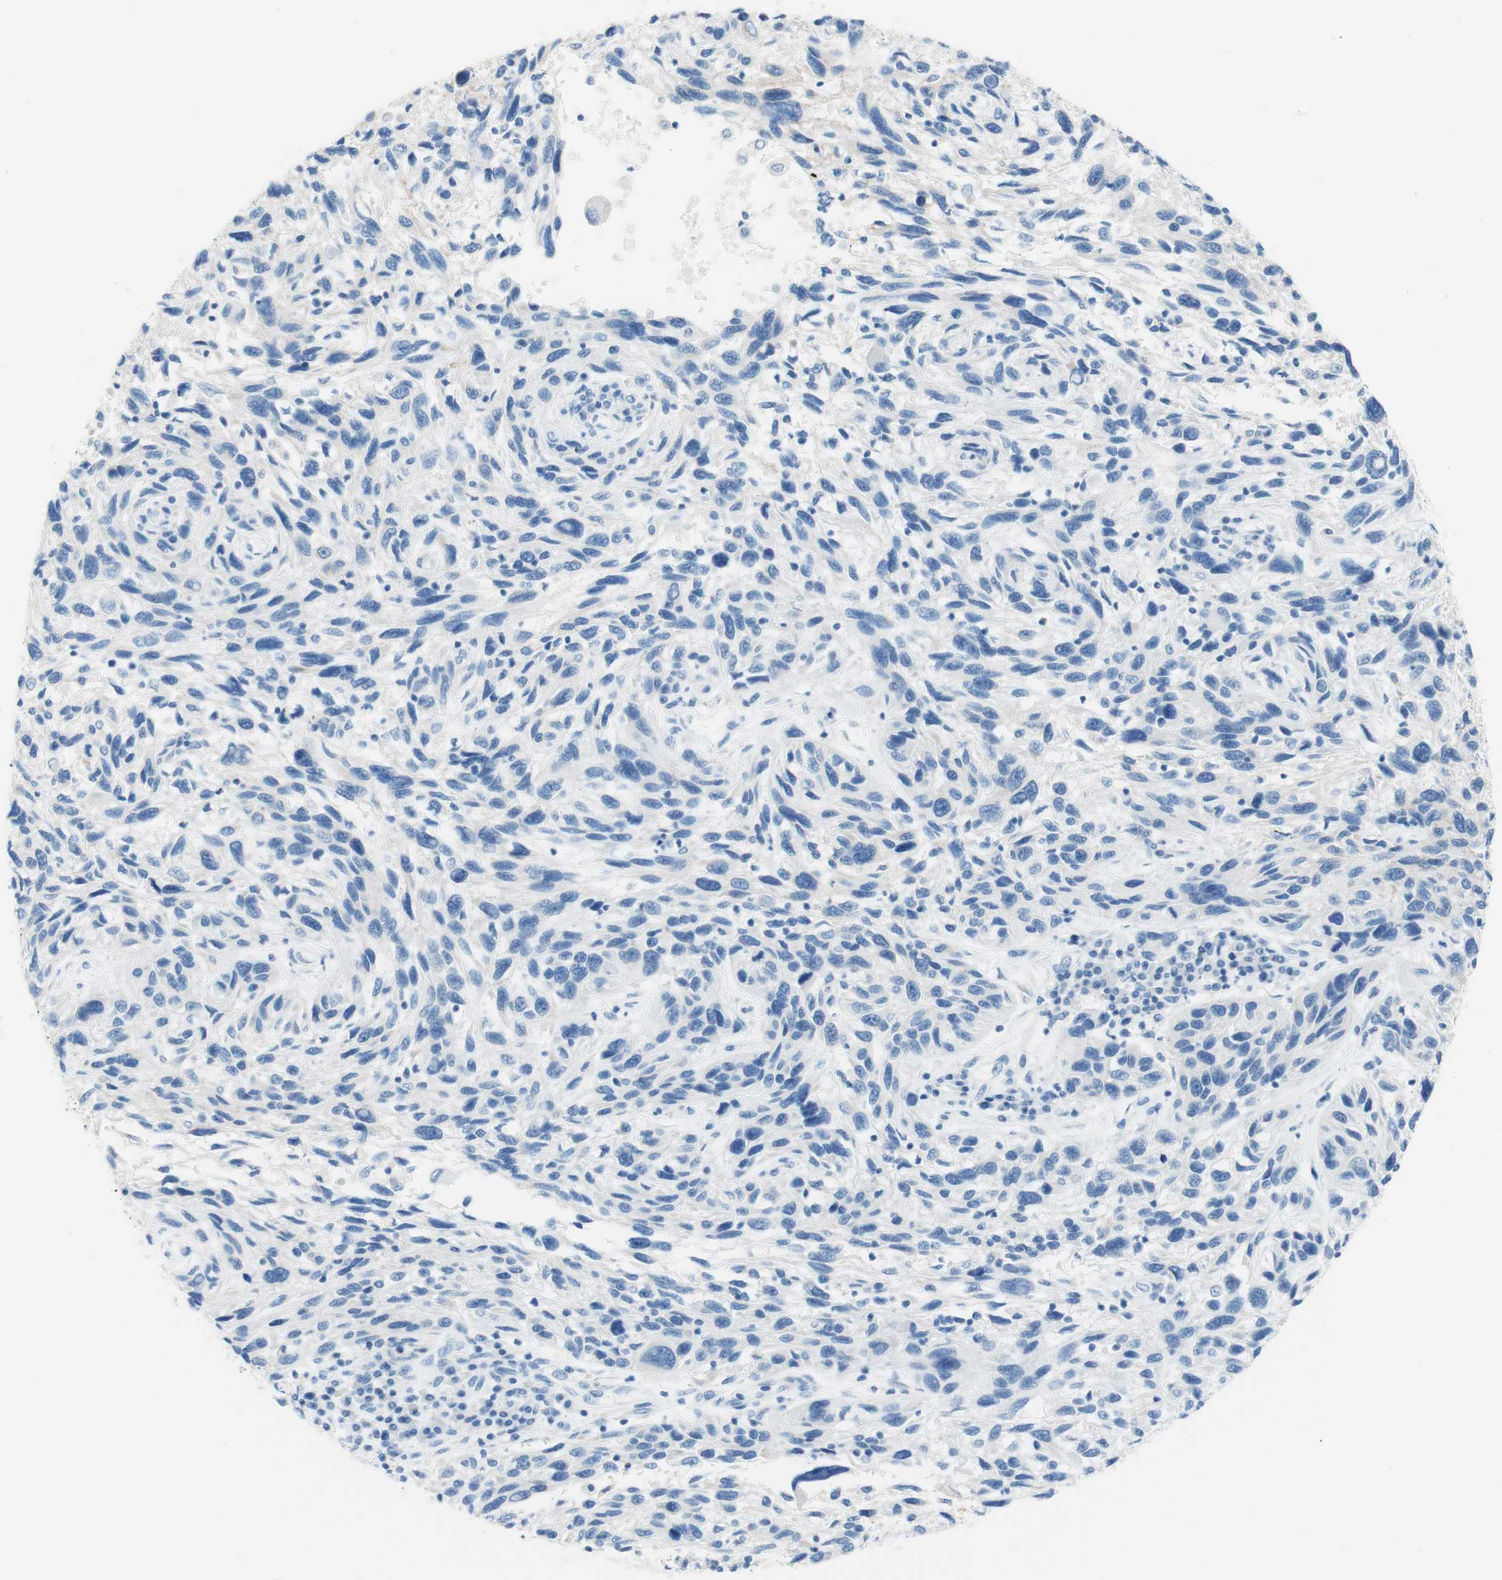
{"staining": {"intensity": "negative", "quantity": "none", "location": "none"}, "tissue": "melanoma", "cell_type": "Tumor cells", "image_type": "cancer", "snomed": [{"axis": "morphology", "description": "Malignant melanoma, NOS"}, {"axis": "topography", "description": "Skin"}], "caption": "Image shows no significant protein positivity in tumor cells of melanoma.", "gene": "CEACAM1", "patient": {"sex": "male", "age": 53}}